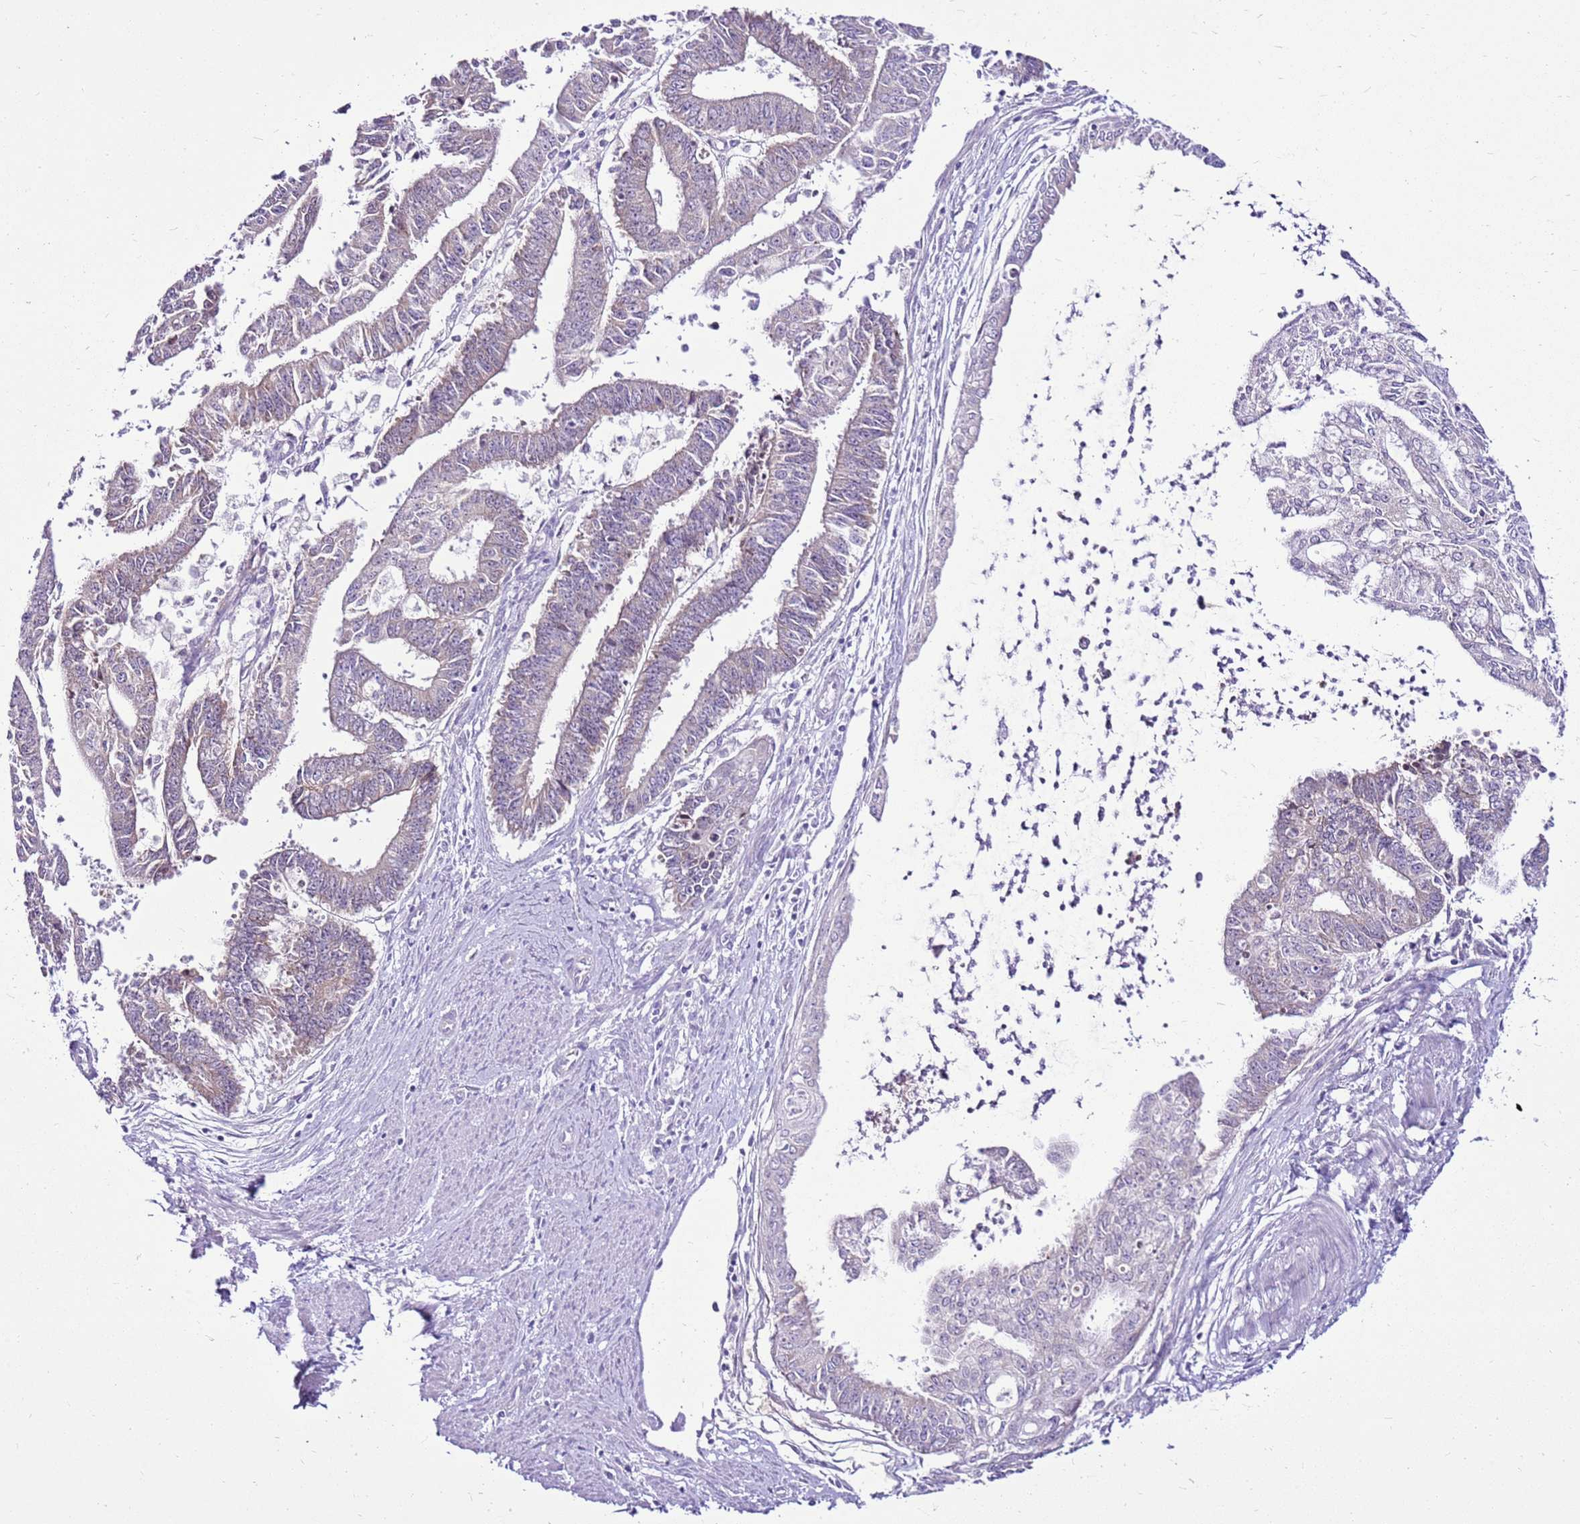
{"staining": {"intensity": "negative", "quantity": "none", "location": "none"}, "tissue": "endometrial cancer", "cell_type": "Tumor cells", "image_type": "cancer", "snomed": [{"axis": "morphology", "description": "Adenocarcinoma, NOS"}, {"axis": "topography", "description": "Endometrium"}], "caption": "A high-resolution histopathology image shows immunohistochemistry staining of endometrial cancer, which exhibits no significant staining in tumor cells. (Stains: DAB immunohistochemistry (IHC) with hematoxylin counter stain, Microscopy: brightfield microscopy at high magnification).", "gene": "MRPL36", "patient": {"sex": "female", "age": 73}}